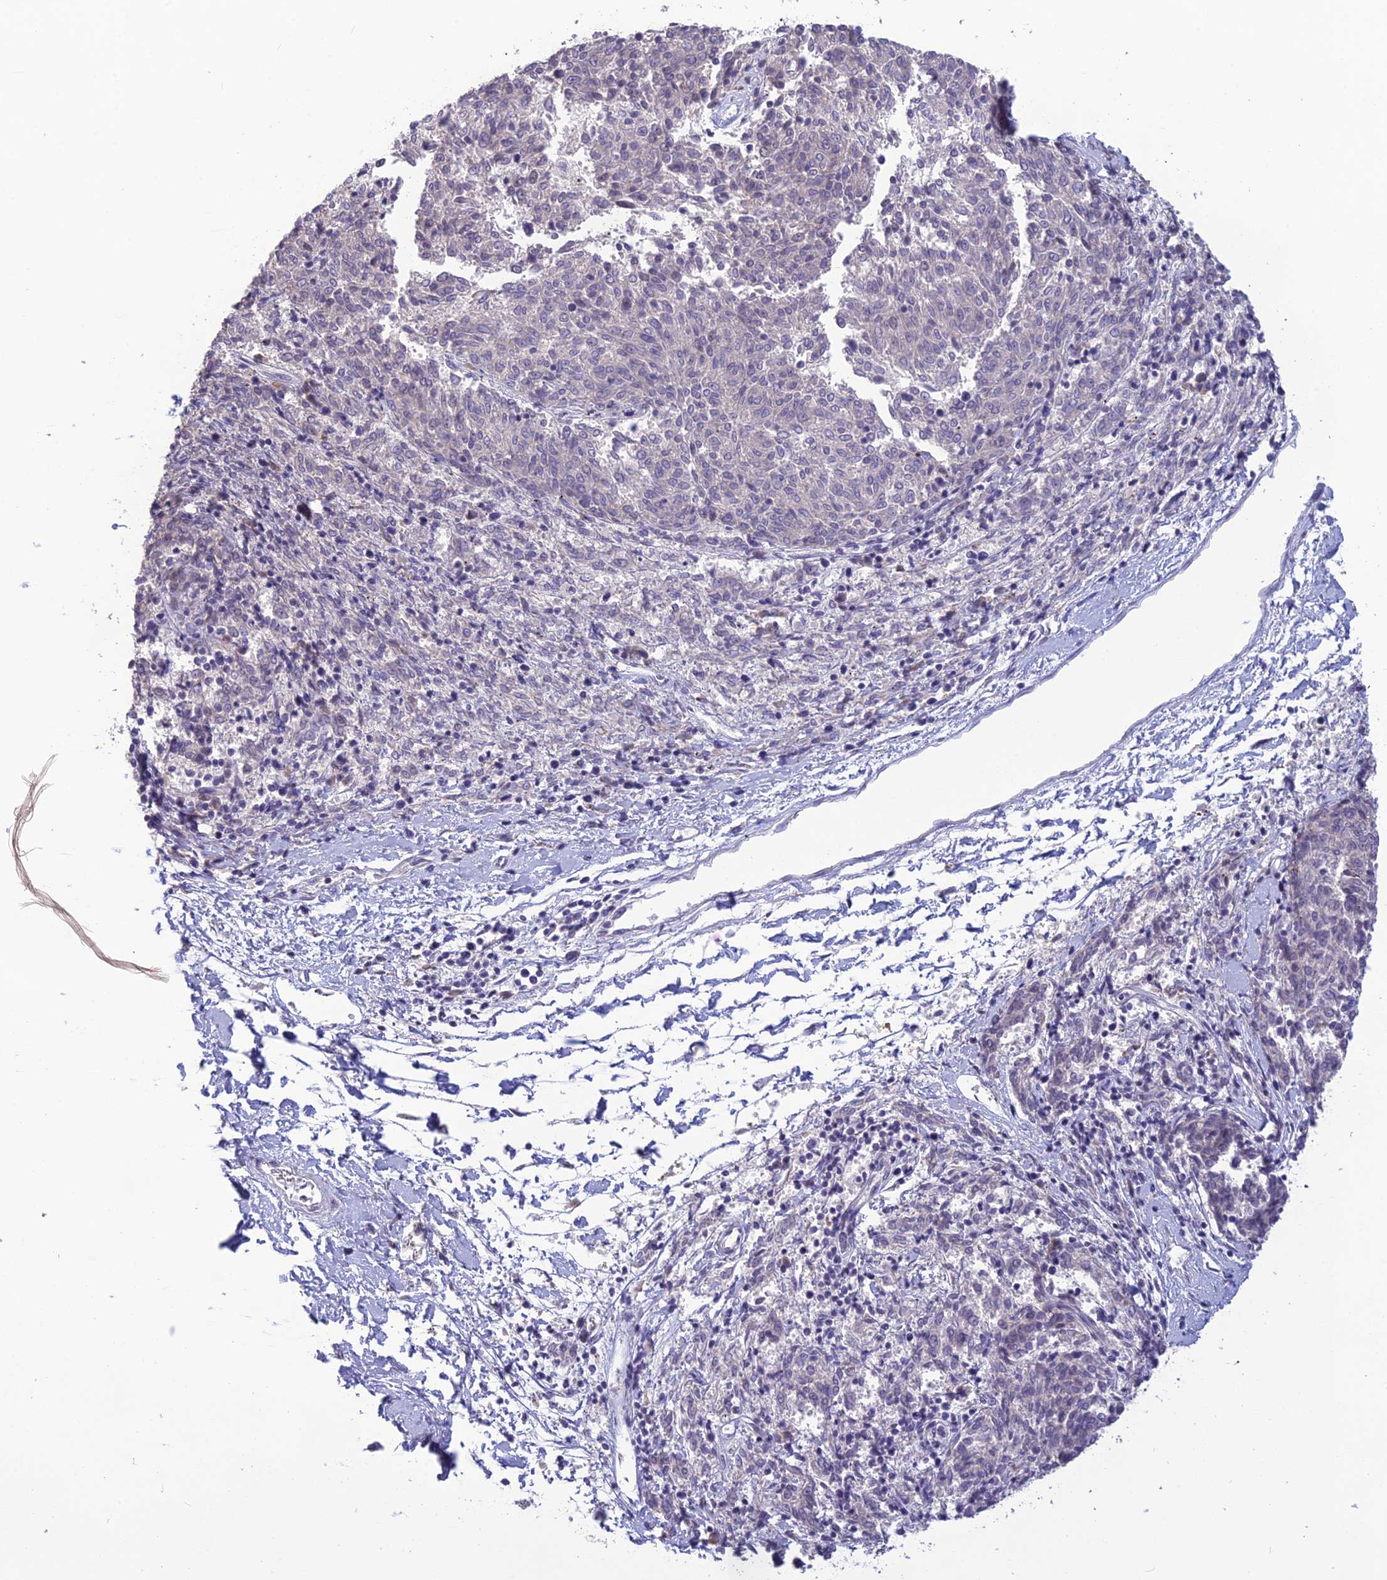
{"staining": {"intensity": "negative", "quantity": "none", "location": "none"}, "tissue": "melanoma", "cell_type": "Tumor cells", "image_type": "cancer", "snomed": [{"axis": "morphology", "description": "Malignant melanoma, NOS"}, {"axis": "topography", "description": "Skin"}], "caption": "Tumor cells are negative for protein expression in human melanoma.", "gene": "TMEM134", "patient": {"sex": "female", "age": 72}}